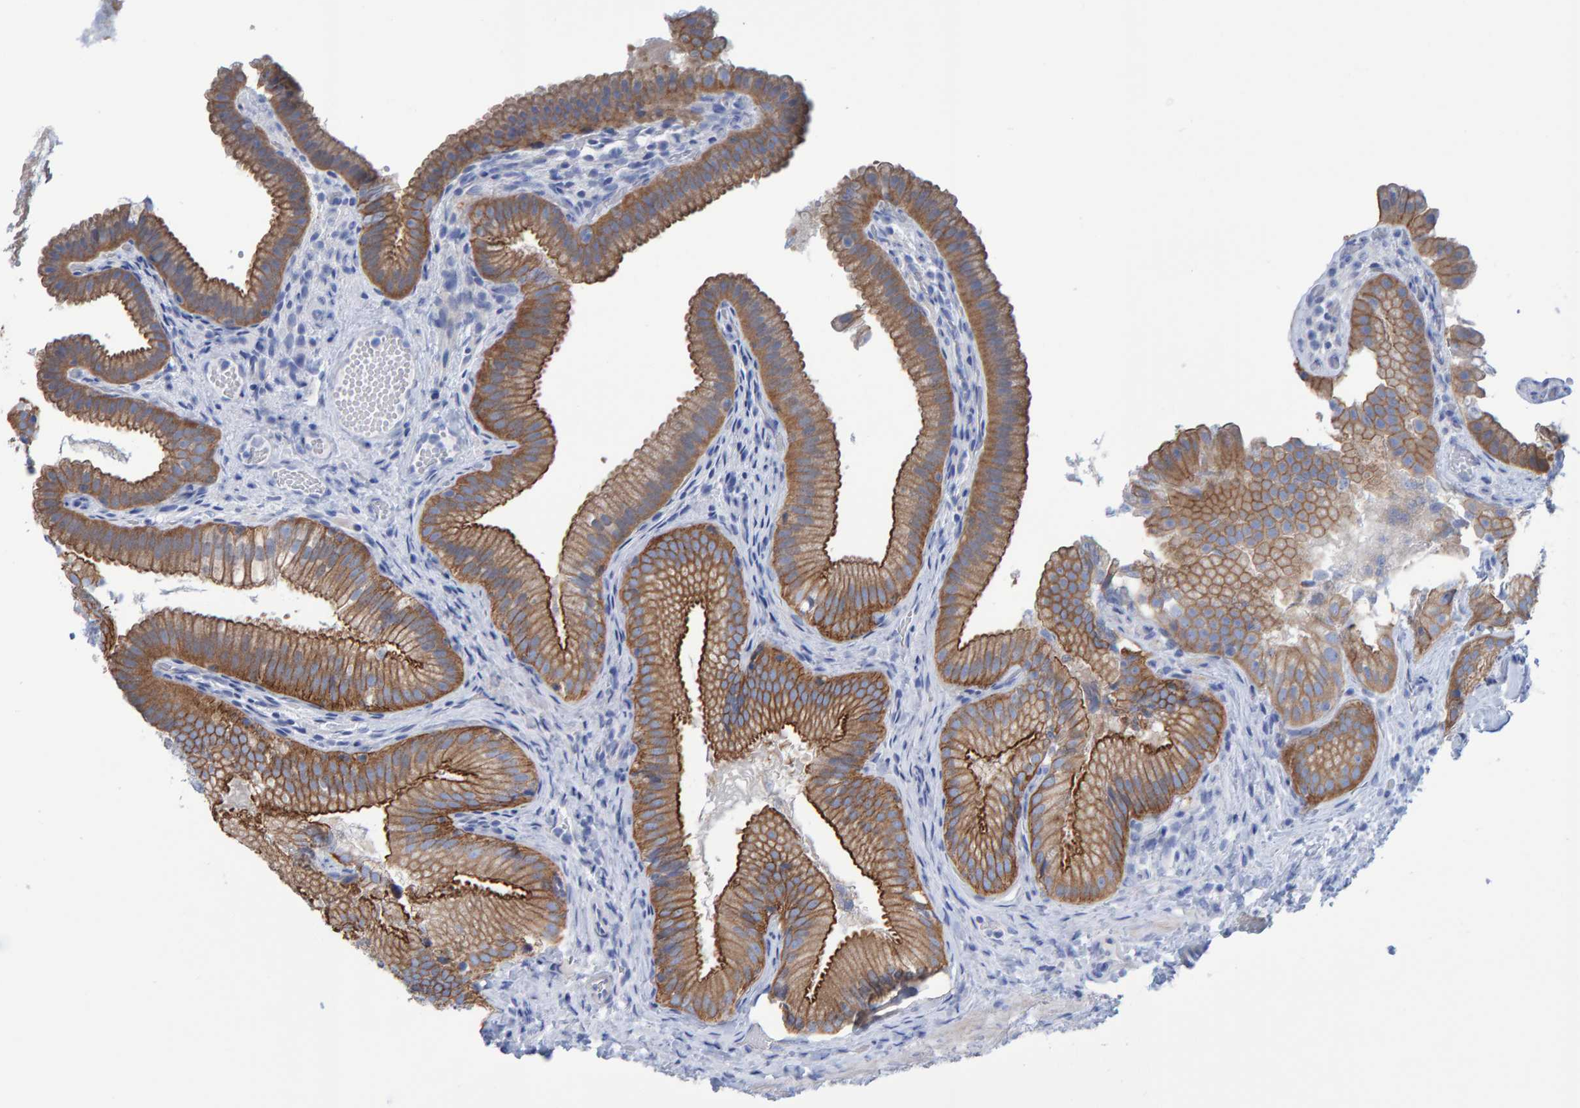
{"staining": {"intensity": "moderate", "quantity": ">75%", "location": "cytoplasmic/membranous"}, "tissue": "gallbladder", "cell_type": "Glandular cells", "image_type": "normal", "snomed": [{"axis": "morphology", "description": "Normal tissue, NOS"}, {"axis": "topography", "description": "Gallbladder"}], "caption": "High-magnification brightfield microscopy of benign gallbladder stained with DAB (brown) and counterstained with hematoxylin (blue). glandular cells exhibit moderate cytoplasmic/membranous expression is identified in approximately>75% of cells.", "gene": "JAKMIP3", "patient": {"sex": "female", "age": 30}}